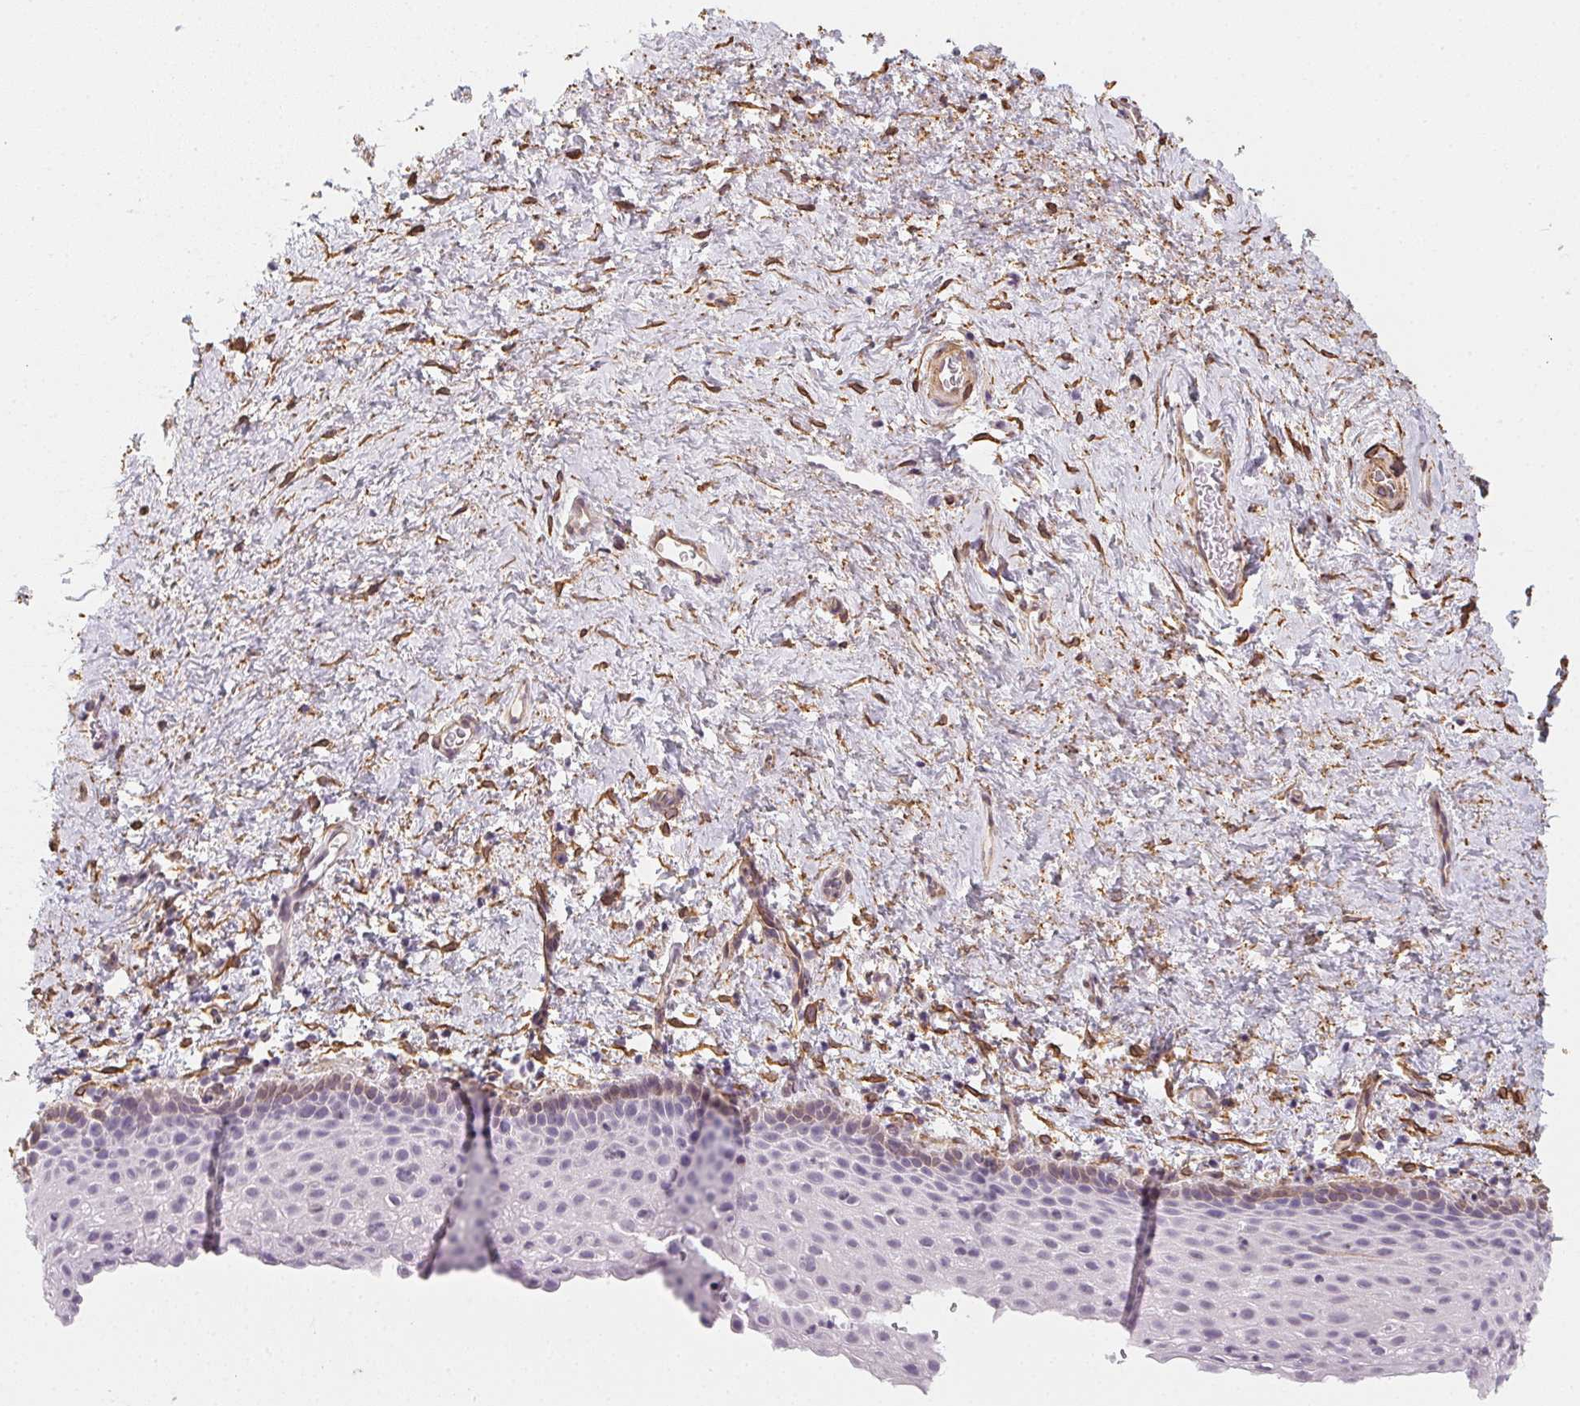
{"staining": {"intensity": "moderate", "quantity": "<25%", "location": "cytoplasmic/membranous"}, "tissue": "vagina", "cell_type": "Squamous epithelial cells", "image_type": "normal", "snomed": [{"axis": "morphology", "description": "Normal tissue, NOS"}, {"axis": "topography", "description": "Vagina"}], "caption": "DAB (3,3'-diaminobenzidine) immunohistochemical staining of benign human vagina shows moderate cytoplasmic/membranous protein staining in about <25% of squamous epithelial cells. Using DAB (3,3'-diaminobenzidine) (brown) and hematoxylin (blue) stains, captured at high magnification using brightfield microscopy.", "gene": "RSBN1", "patient": {"sex": "female", "age": 61}}